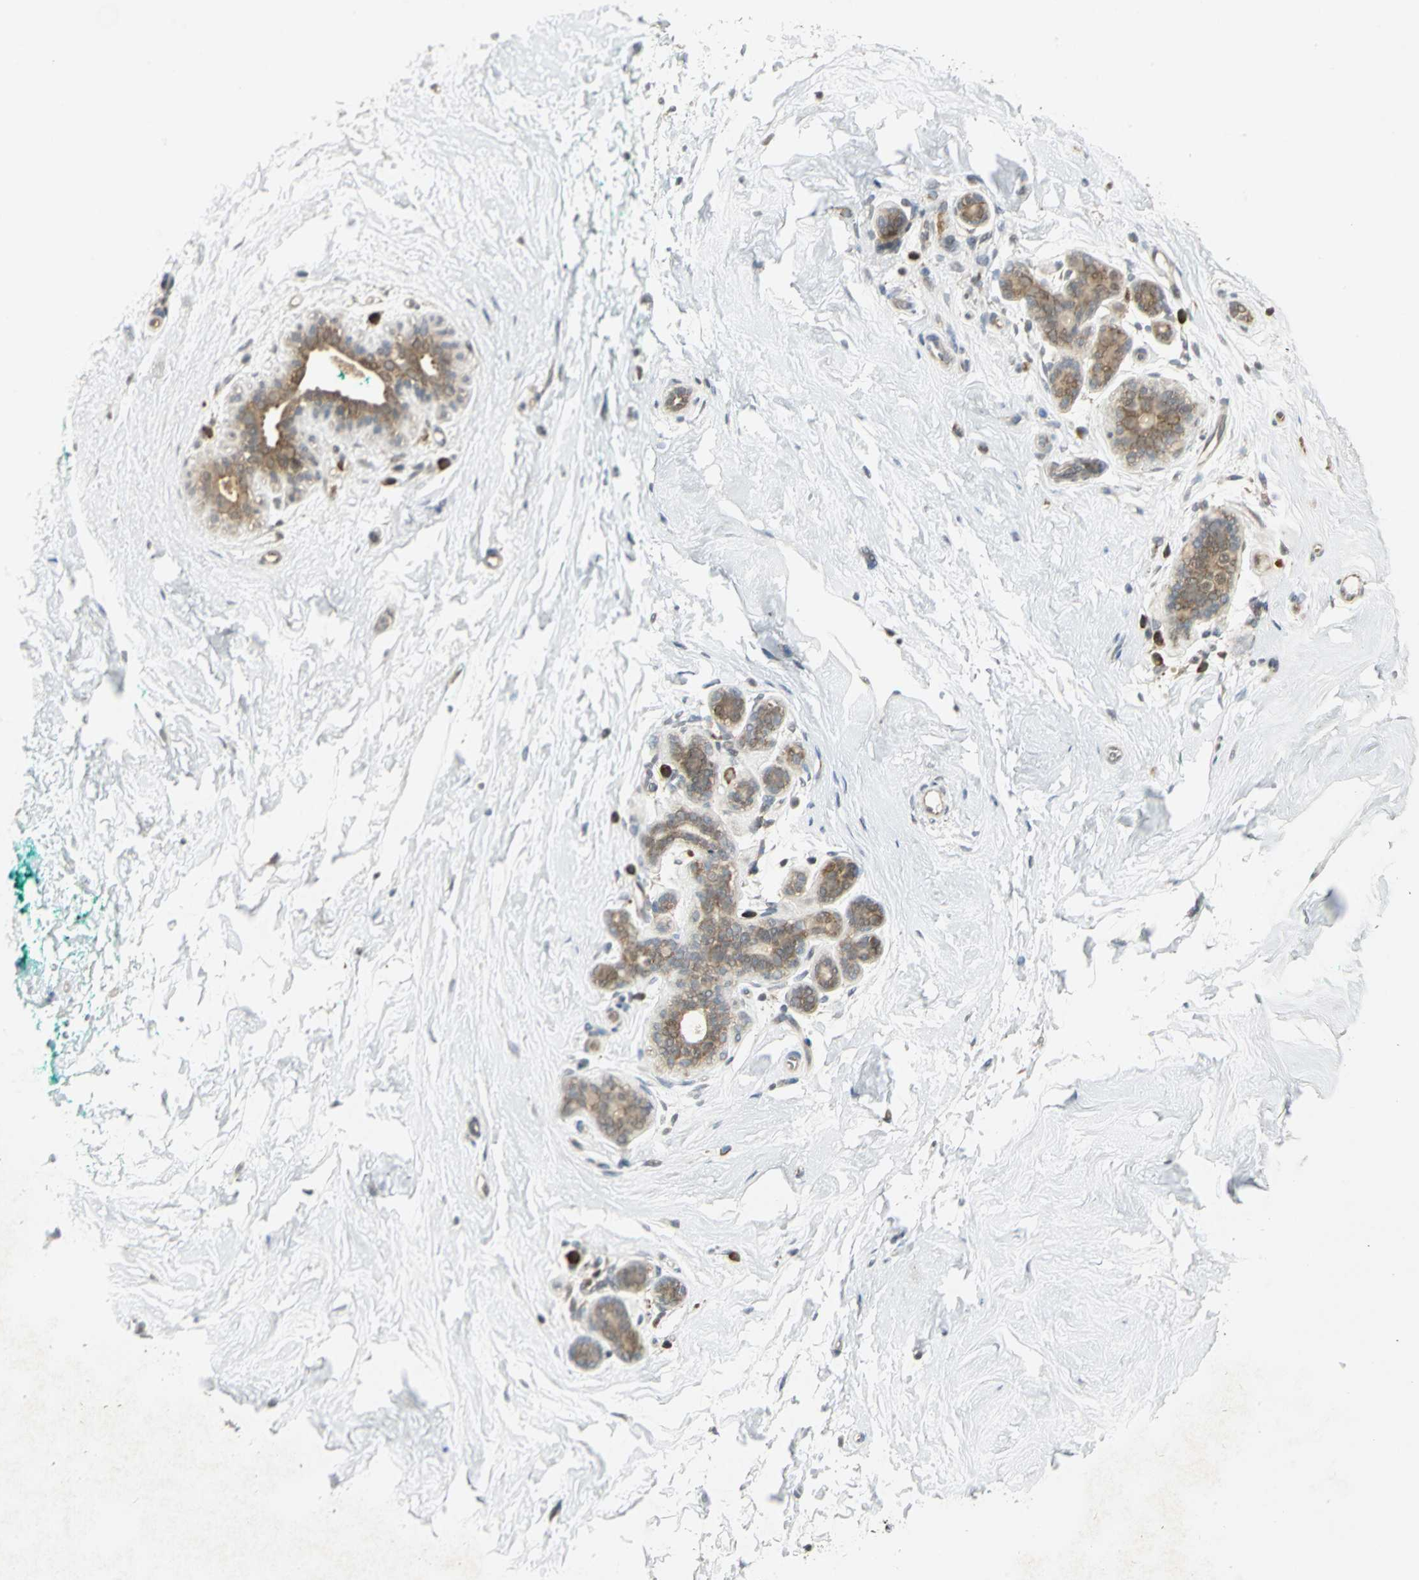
{"staining": {"intensity": "moderate", "quantity": ">75%", "location": "cytoplasmic/membranous,nuclear"}, "tissue": "breast", "cell_type": "Adipocytes", "image_type": "normal", "snomed": [{"axis": "morphology", "description": "Normal tissue, NOS"}, {"axis": "topography", "description": "Breast"}], "caption": "This image displays immunohistochemistry staining of normal breast, with medium moderate cytoplasmic/membranous,nuclear expression in about >75% of adipocytes.", "gene": "PSMC4", "patient": {"sex": "female", "age": 52}}